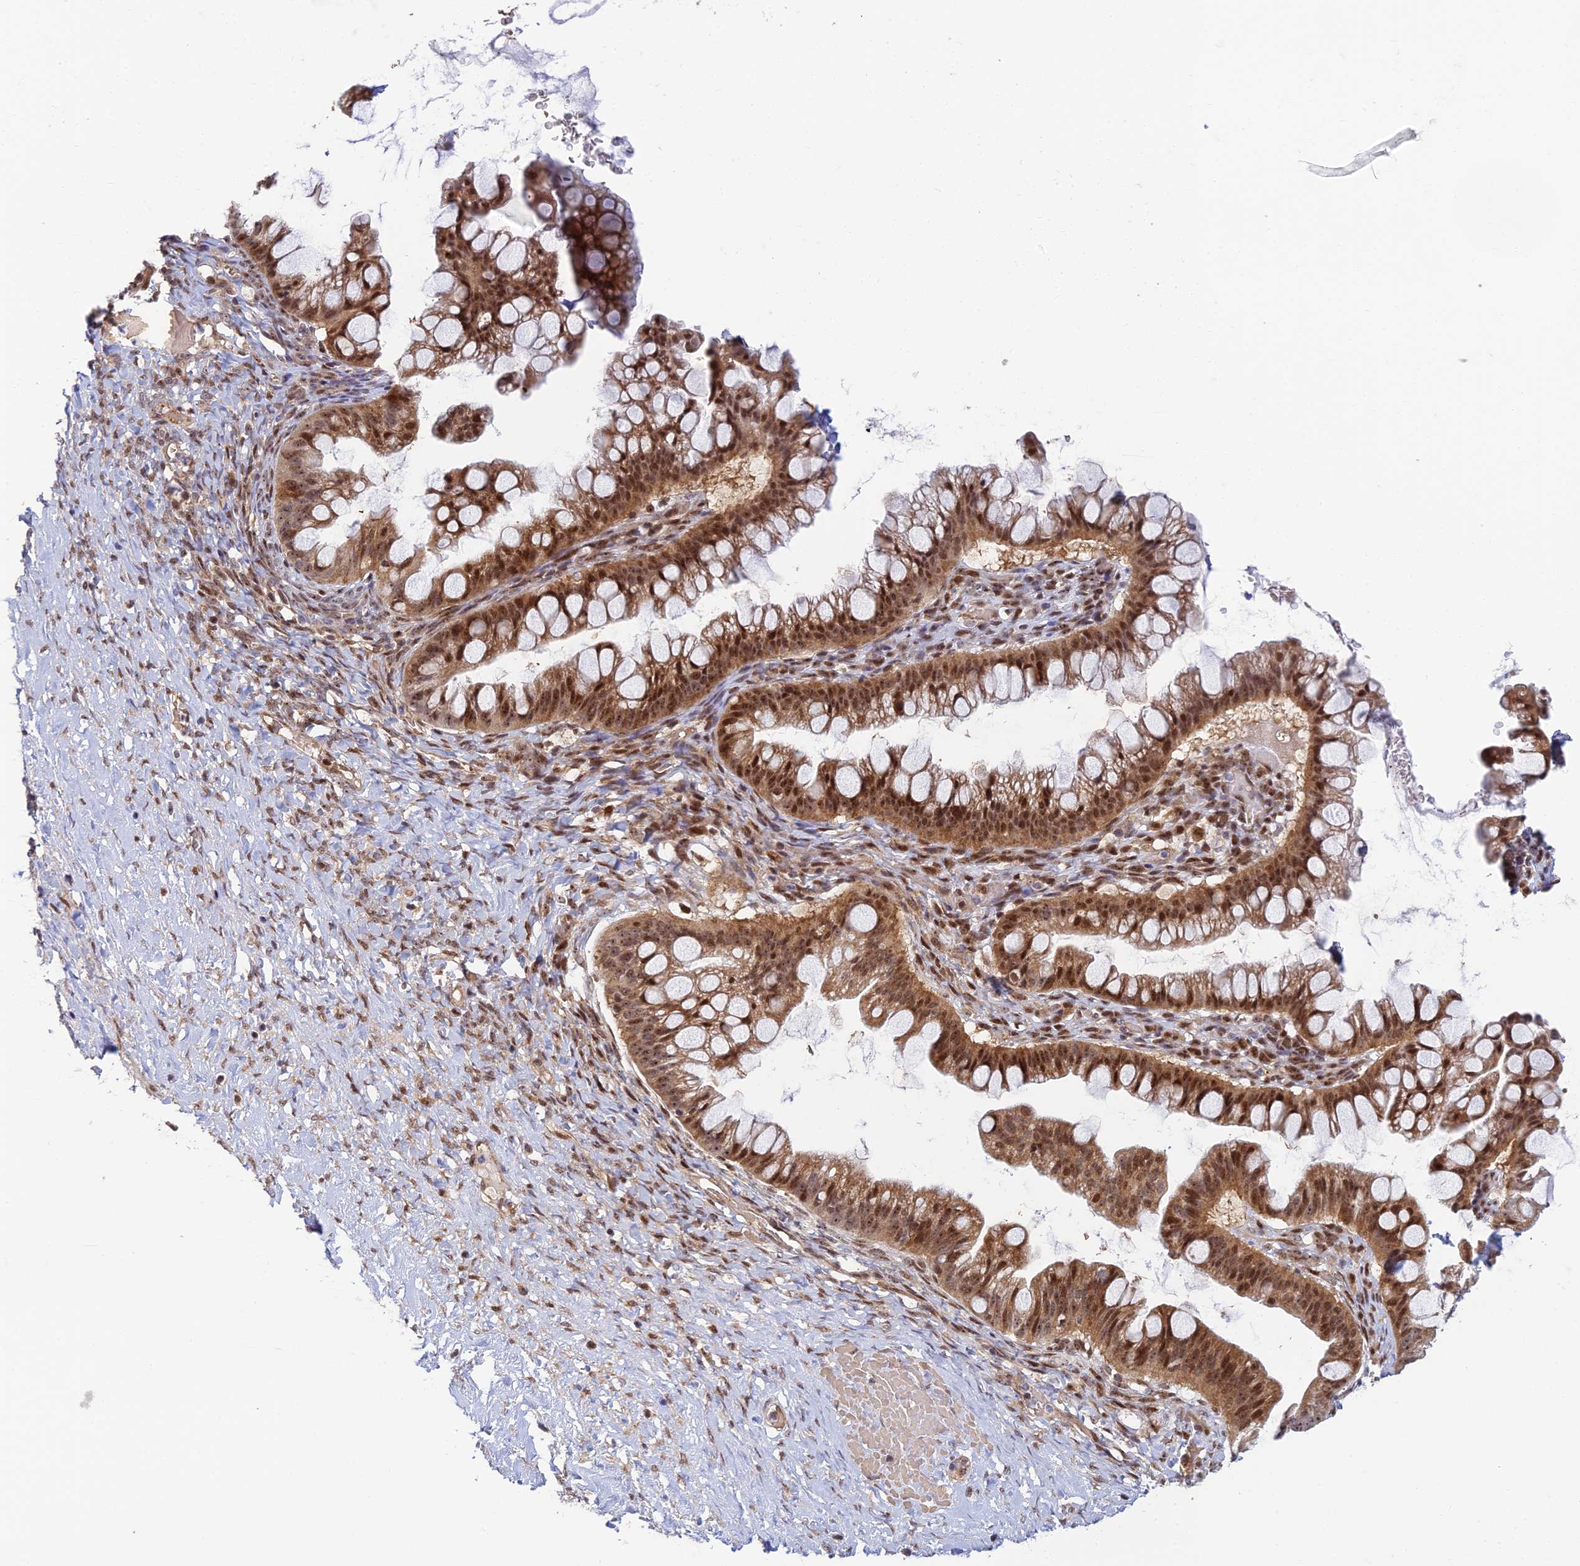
{"staining": {"intensity": "moderate", "quantity": ">75%", "location": "cytoplasmic/membranous,nuclear"}, "tissue": "ovarian cancer", "cell_type": "Tumor cells", "image_type": "cancer", "snomed": [{"axis": "morphology", "description": "Cystadenocarcinoma, mucinous, NOS"}, {"axis": "topography", "description": "Ovary"}], "caption": "Ovarian cancer (mucinous cystadenocarcinoma) stained with IHC demonstrates moderate cytoplasmic/membranous and nuclear expression in approximately >75% of tumor cells.", "gene": "UFSP2", "patient": {"sex": "female", "age": 73}}